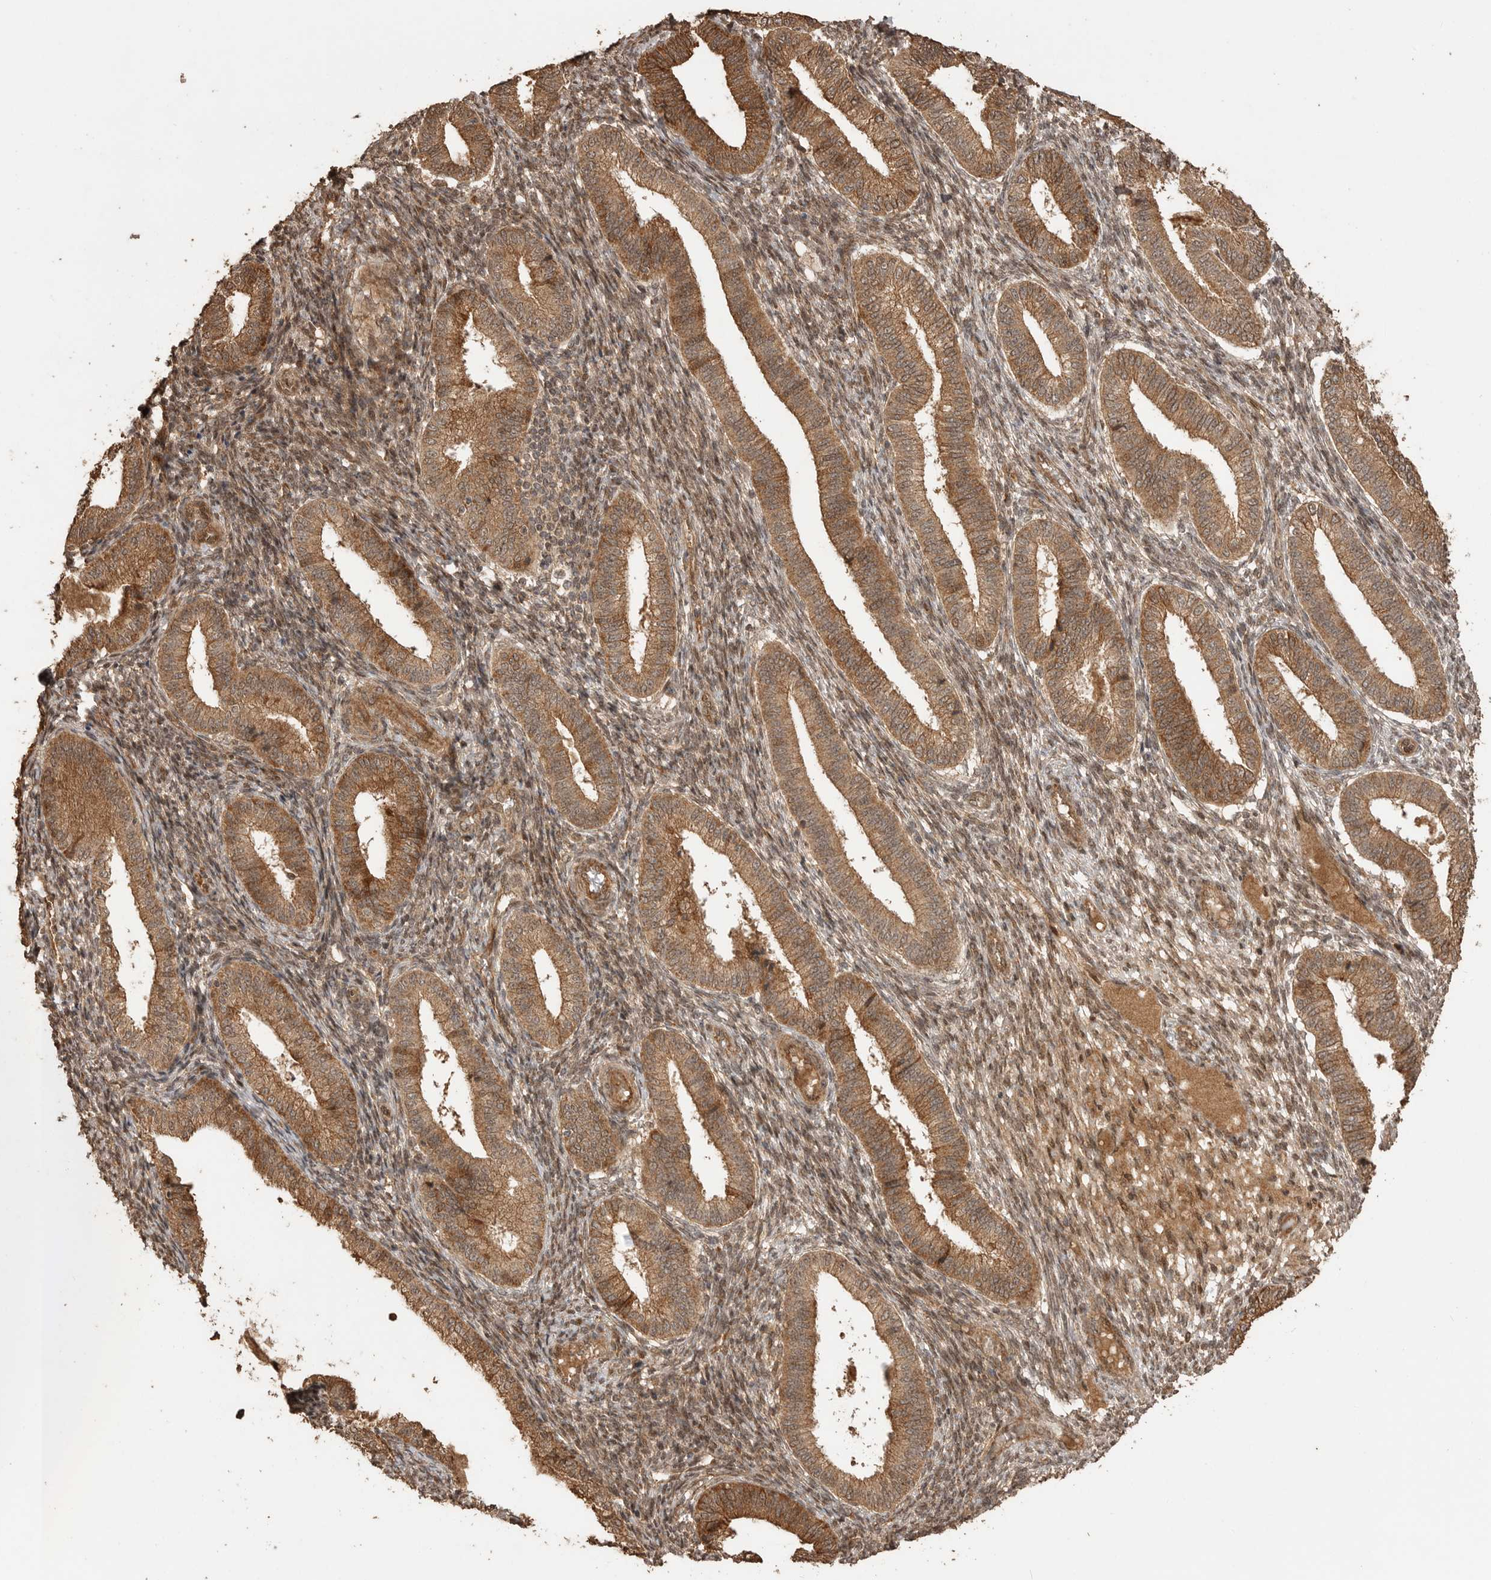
{"staining": {"intensity": "moderate", "quantity": ">75%", "location": "cytoplasmic/membranous,nuclear"}, "tissue": "endometrium", "cell_type": "Cells in endometrial stroma", "image_type": "normal", "snomed": [{"axis": "morphology", "description": "Normal tissue, NOS"}, {"axis": "topography", "description": "Endometrium"}], "caption": "A high-resolution histopathology image shows immunohistochemistry (IHC) staining of benign endometrium, which displays moderate cytoplasmic/membranous,nuclear staining in approximately >75% of cells in endometrial stroma. (Brightfield microscopy of DAB IHC at high magnification).", "gene": "BOC", "patient": {"sex": "female", "age": 39}}